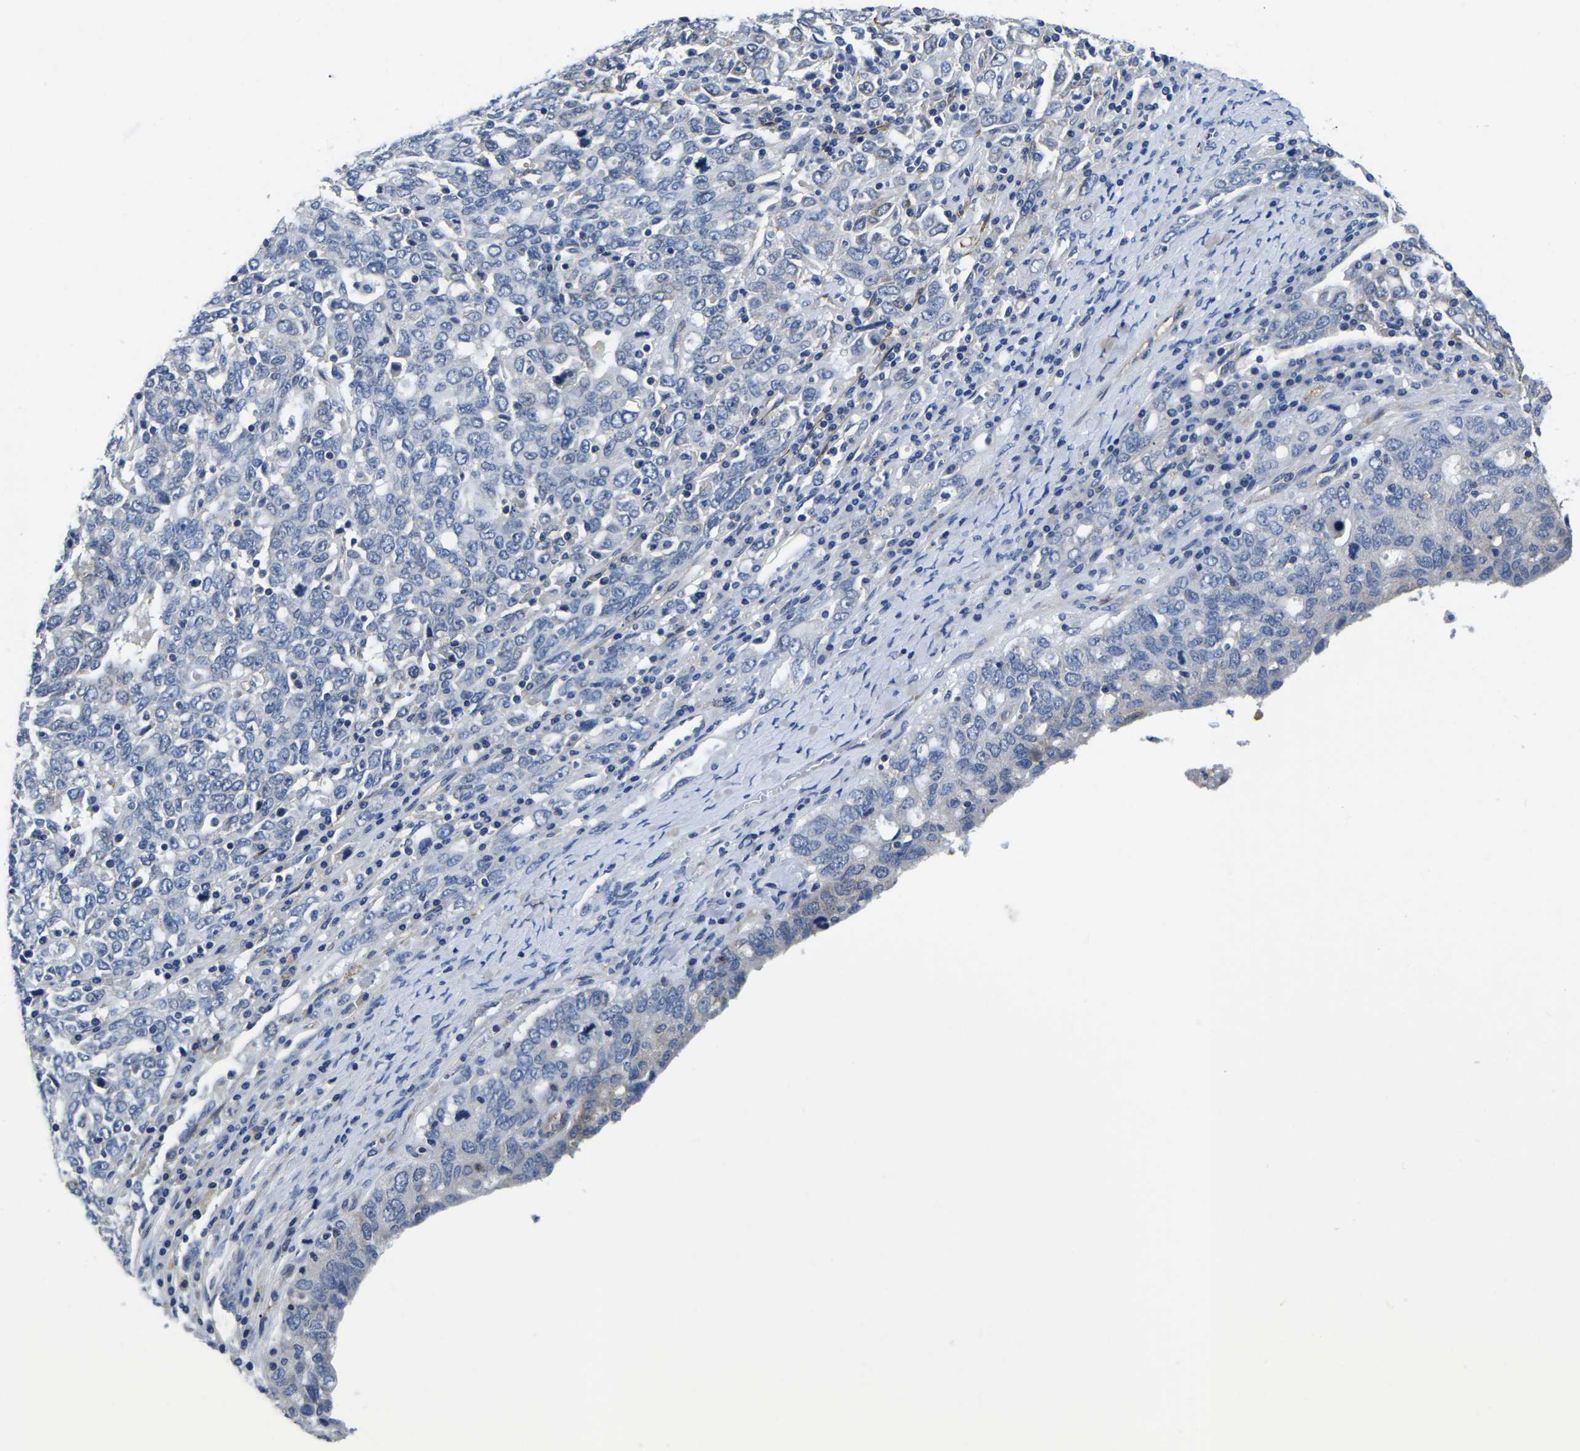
{"staining": {"intensity": "negative", "quantity": "none", "location": "none"}, "tissue": "ovarian cancer", "cell_type": "Tumor cells", "image_type": "cancer", "snomed": [{"axis": "morphology", "description": "Carcinoma, endometroid"}, {"axis": "topography", "description": "Ovary"}], "caption": "Immunohistochemistry of endometroid carcinoma (ovarian) reveals no expression in tumor cells.", "gene": "ITGA2", "patient": {"sex": "female", "age": 62}}